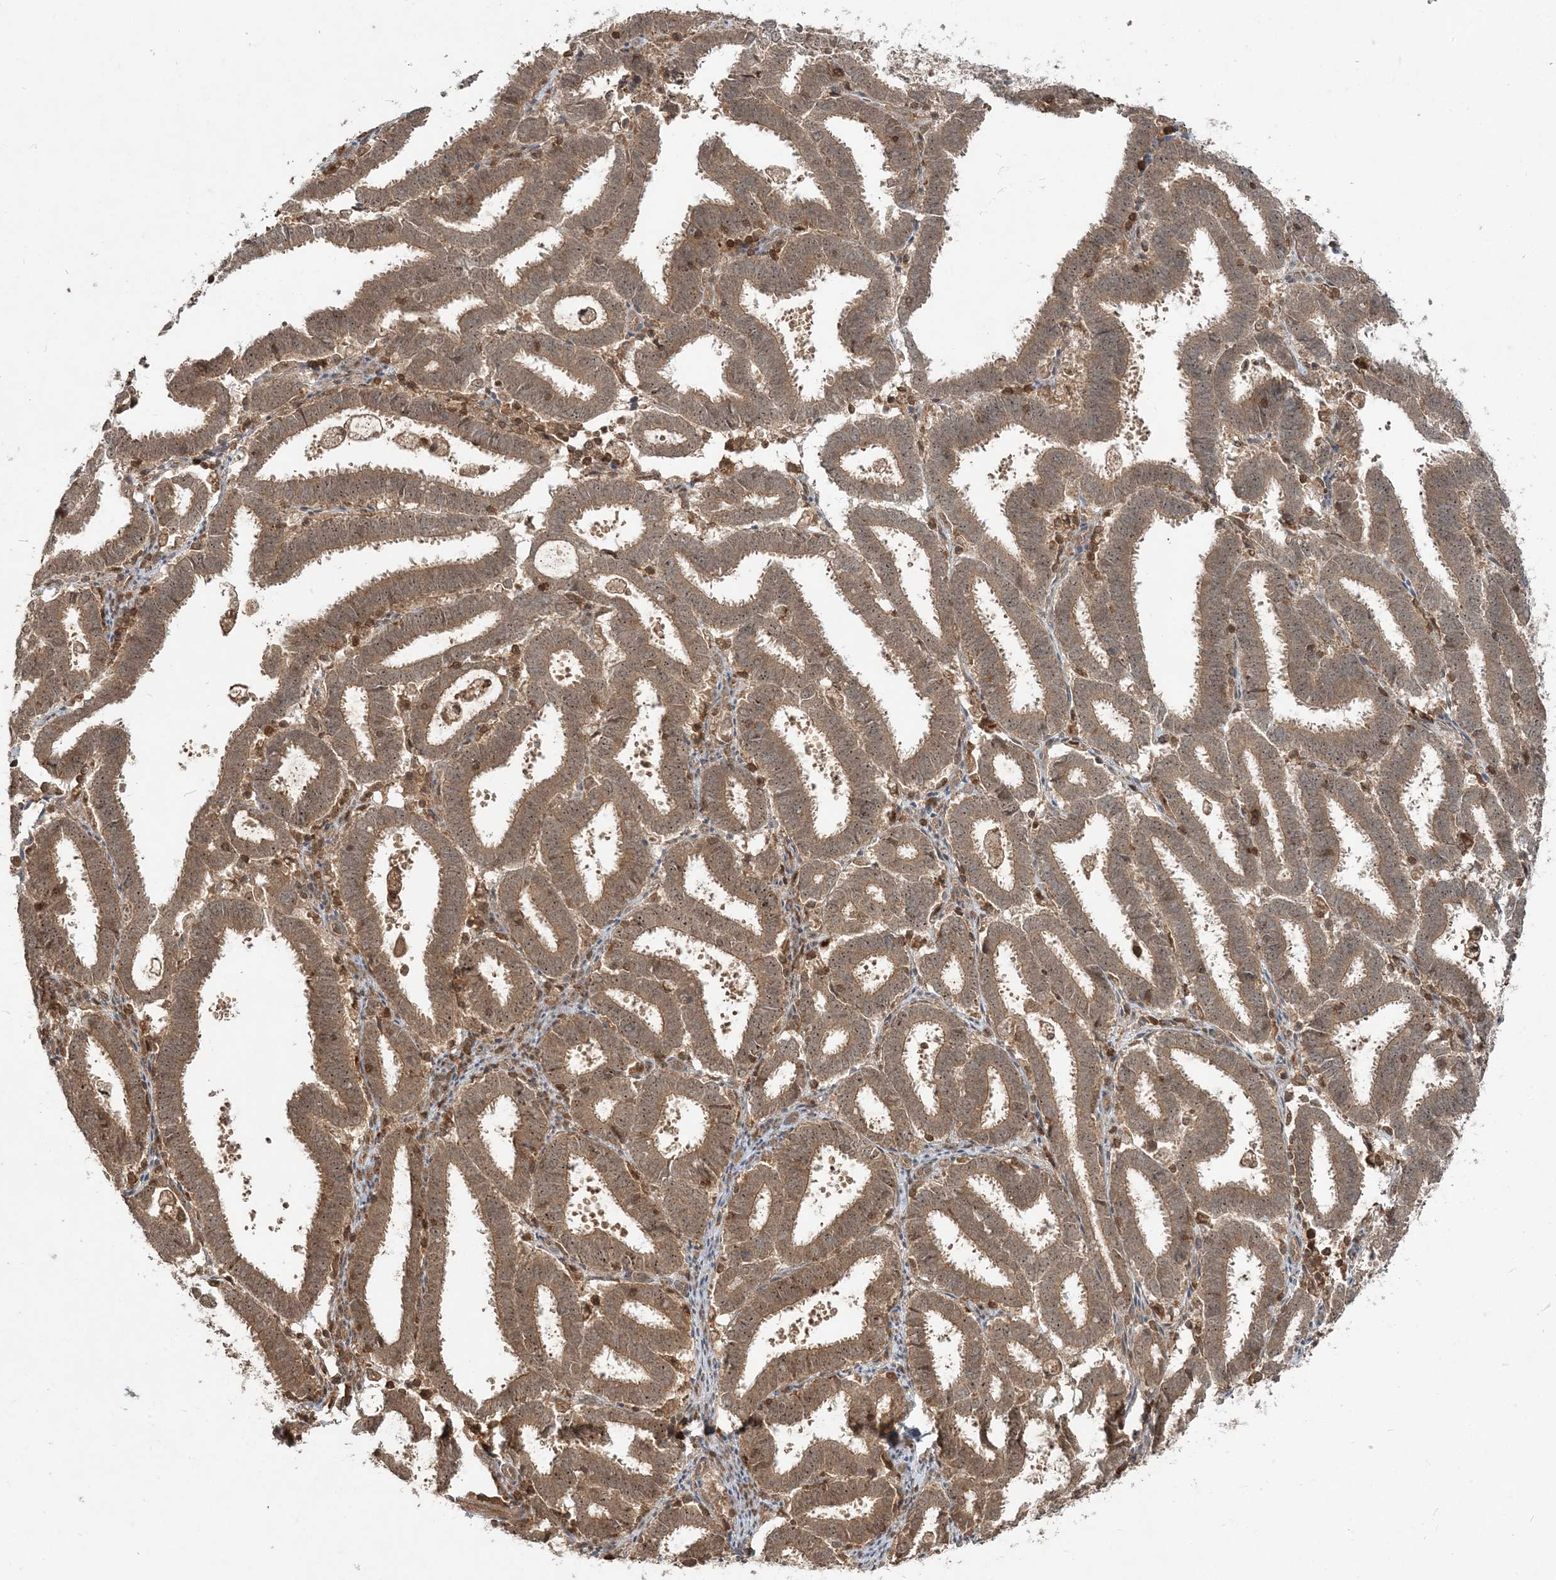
{"staining": {"intensity": "moderate", "quantity": ">75%", "location": "cytoplasmic/membranous,nuclear"}, "tissue": "endometrial cancer", "cell_type": "Tumor cells", "image_type": "cancer", "snomed": [{"axis": "morphology", "description": "Adenocarcinoma, NOS"}, {"axis": "topography", "description": "Uterus"}], "caption": "Endometrial adenocarcinoma was stained to show a protein in brown. There is medium levels of moderate cytoplasmic/membranous and nuclear expression in about >75% of tumor cells.", "gene": "CAB39", "patient": {"sex": "female", "age": 83}}